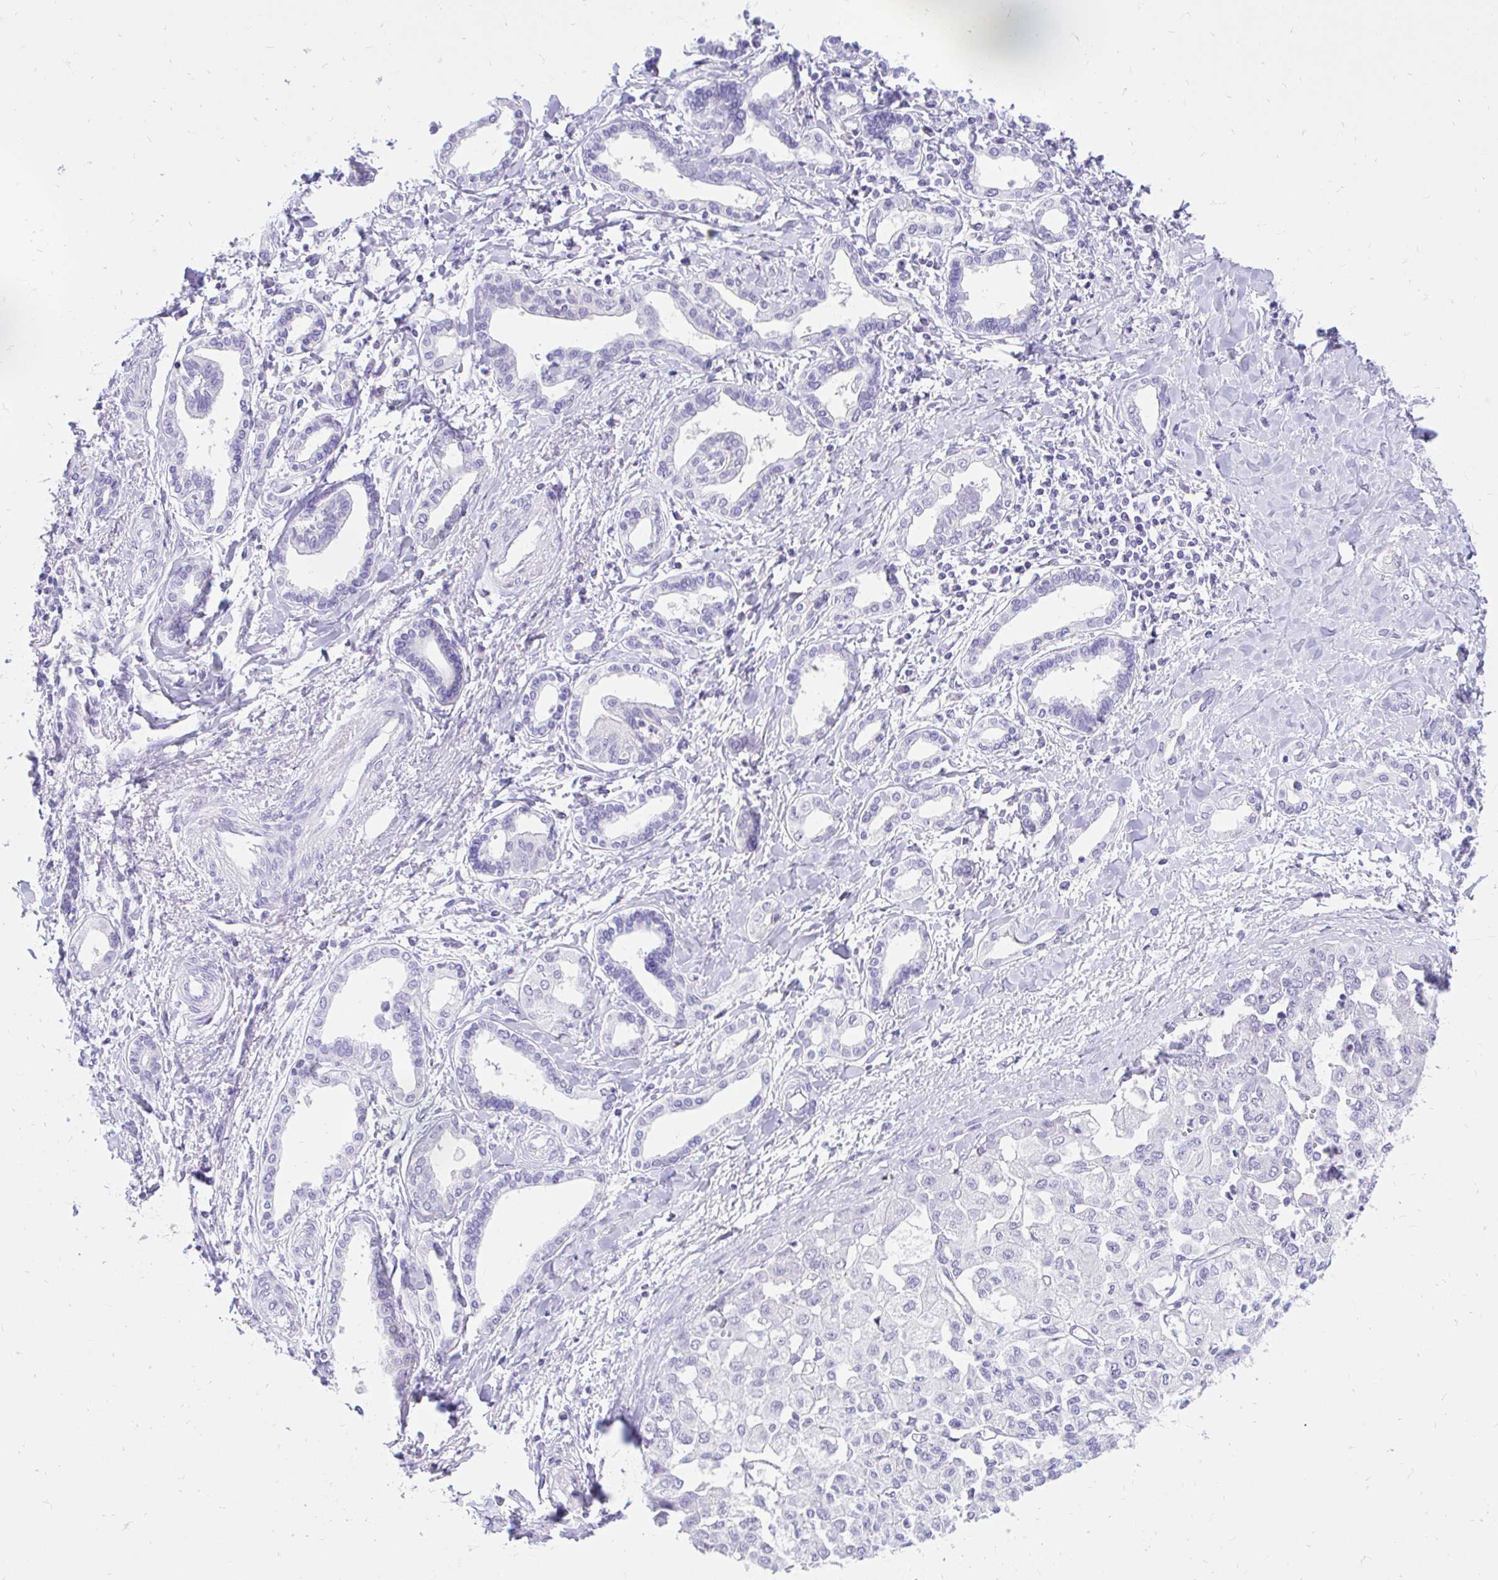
{"staining": {"intensity": "negative", "quantity": "none", "location": "none"}, "tissue": "liver cancer", "cell_type": "Tumor cells", "image_type": "cancer", "snomed": [{"axis": "morphology", "description": "Cholangiocarcinoma"}, {"axis": "topography", "description": "Liver"}], "caption": "This is an immunohistochemistry (IHC) photomicrograph of human liver cholangiocarcinoma. There is no positivity in tumor cells.", "gene": "FATE1", "patient": {"sex": "female", "age": 77}}